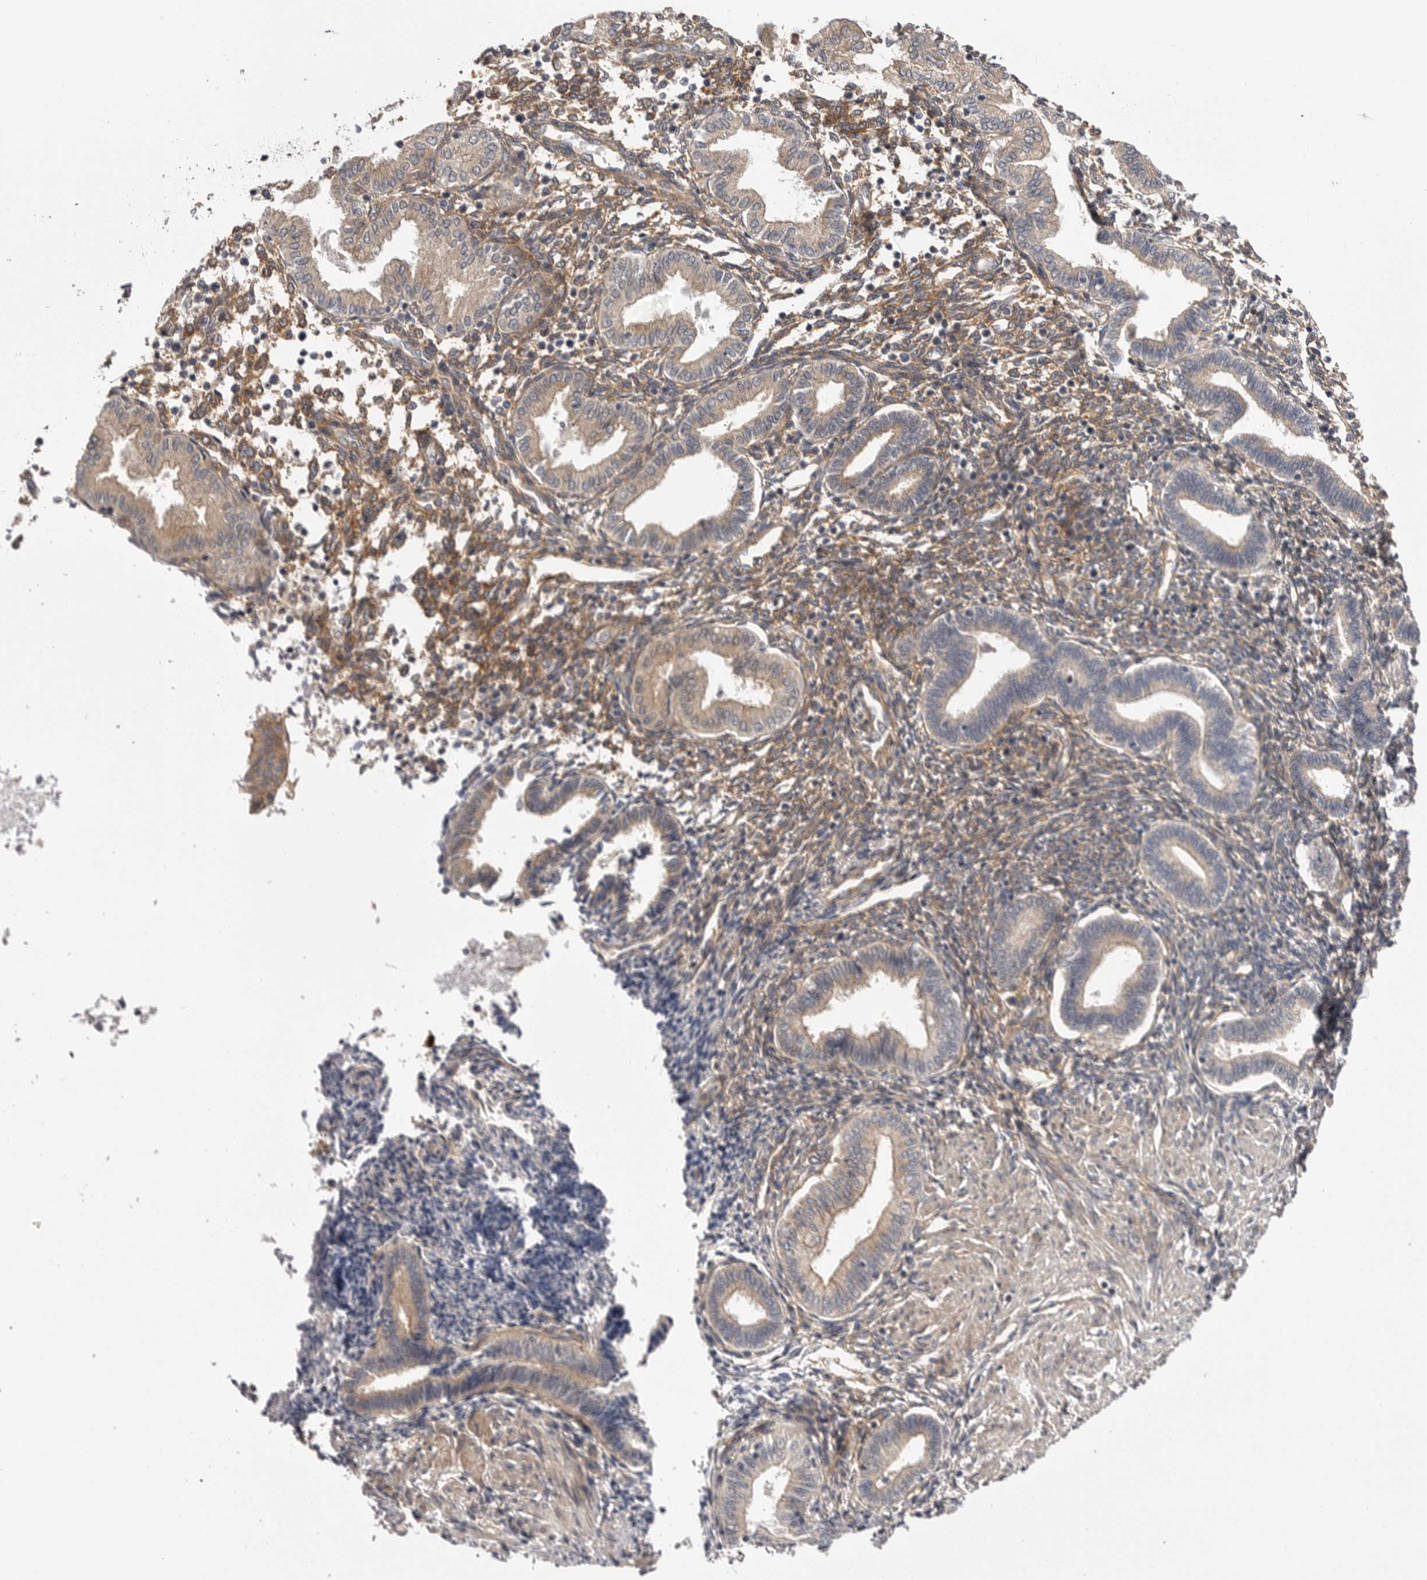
{"staining": {"intensity": "moderate", "quantity": "25%-75%", "location": "cytoplasmic/membranous"}, "tissue": "endometrium", "cell_type": "Cells in endometrial stroma", "image_type": "normal", "snomed": [{"axis": "morphology", "description": "Normal tissue, NOS"}, {"axis": "topography", "description": "Endometrium"}], "caption": "Endometrium was stained to show a protein in brown. There is medium levels of moderate cytoplasmic/membranous expression in about 25%-75% of cells in endometrial stroma. Nuclei are stained in blue.", "gene": "OSBPL9", "patient": {"sex": "female", "age": 53}}